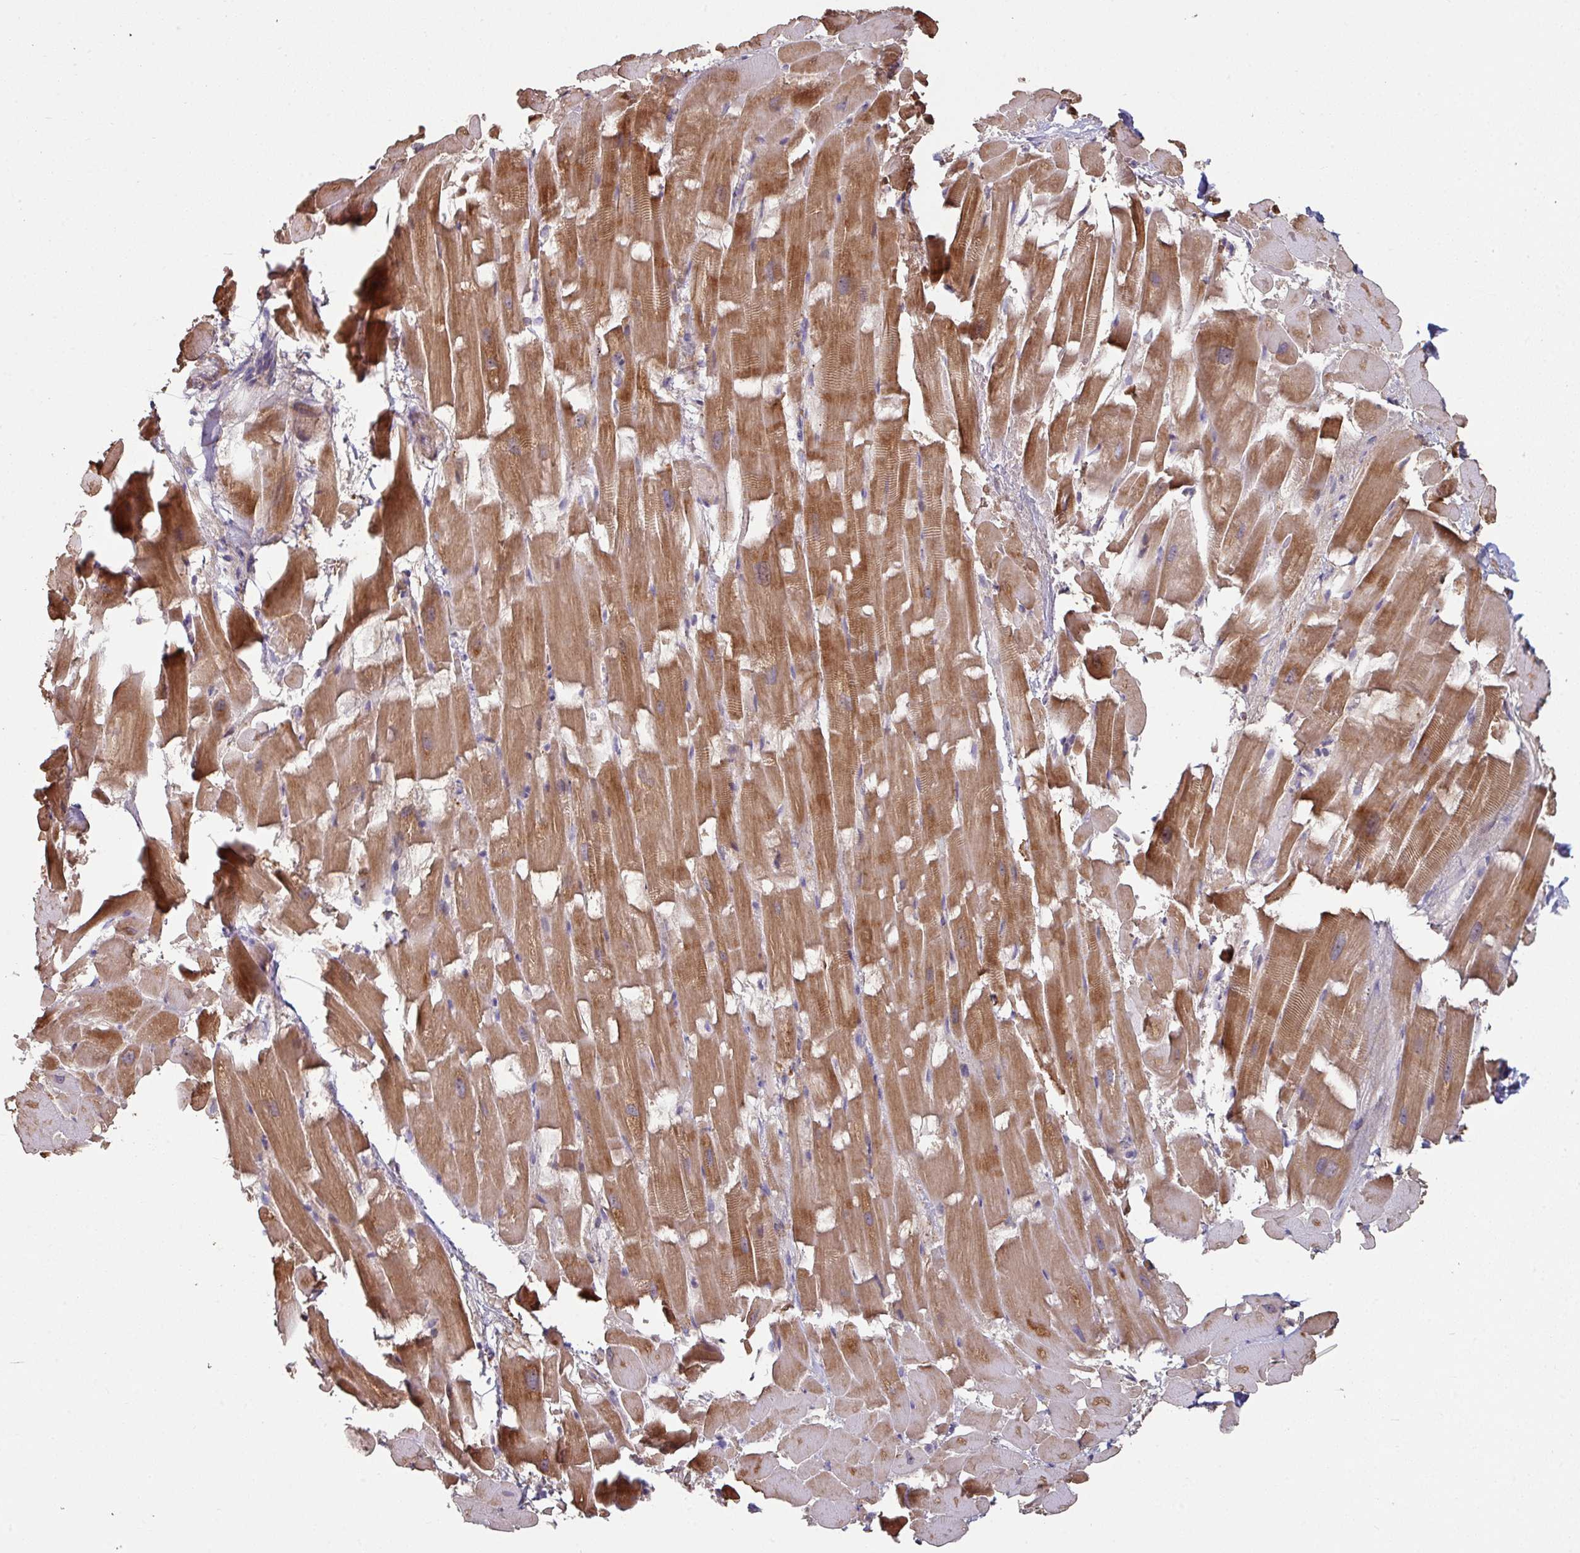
{"staining": {"intensity": "moderate", "quantity": ">75%", "location": "cytoplasmic/membranous"}, "tissue": "heart muscle", "cell_type": "Cardiomyocytes", "image_type": "normal", "snomed": [{"axis": "morphology", "description": "Normal tissue, NOS"}, {"axis": "topography", "description": "Heart"}], "caption": "This image demonstrates unremarkable heart muscle stained with IHC to label a protein in brown. The cytoplasmic/membranous of cardiomyocytes show moderate positivity for the protein. Nuclei are counter-stained blue.", "gene": "OR2D3", "patient": {"sex": "male", "age": 37}}